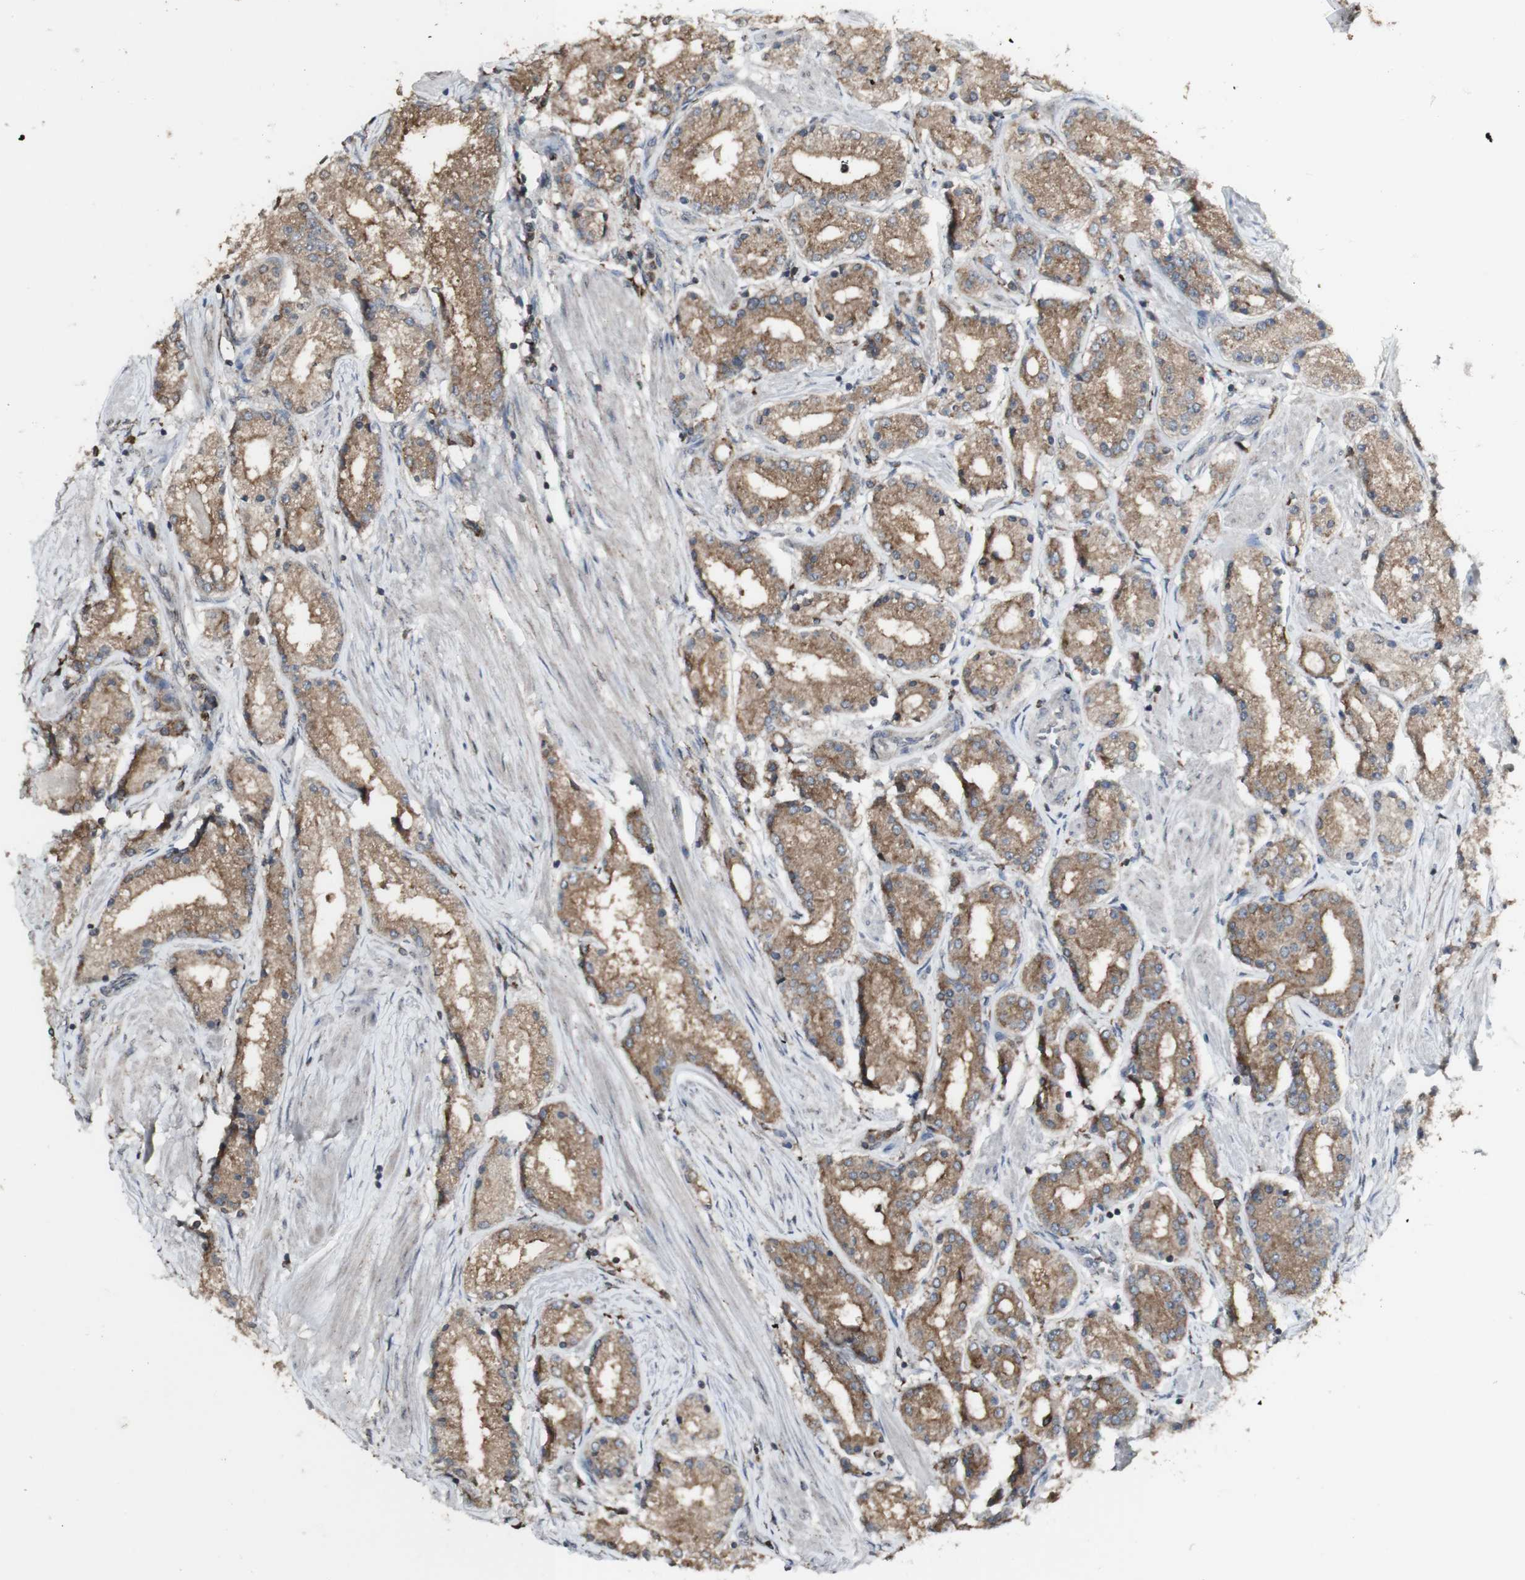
{"staining": {"intensity": "moderate", "quantity": ">75%", "location": "cytoplasmic/membranous"}, "tissue": "prostate cancer", "cell_type": "Tumor cells", "image_type": "cancer", "snomed": [{"axis": "morphology", "description": "Adenocarcinoma, Low grade"}, {"axis": "topography", "description": "Prostate"}], "caption": "Prostate cancer (low-grade adenocarcinoma) was stained to show a protein in brown. There is medium levels of moderate cytoplasmic/membranous positivity in about >75% of tumor cells. The staining is performed using DAB (3,3'-diaminobenzidine) brown chromogen to label protein expression. The nuclei are counter-stained blue using hematoxylin.", "gene": "ATP6V1E1", "patient": {"sex": "male", "age": 63}}